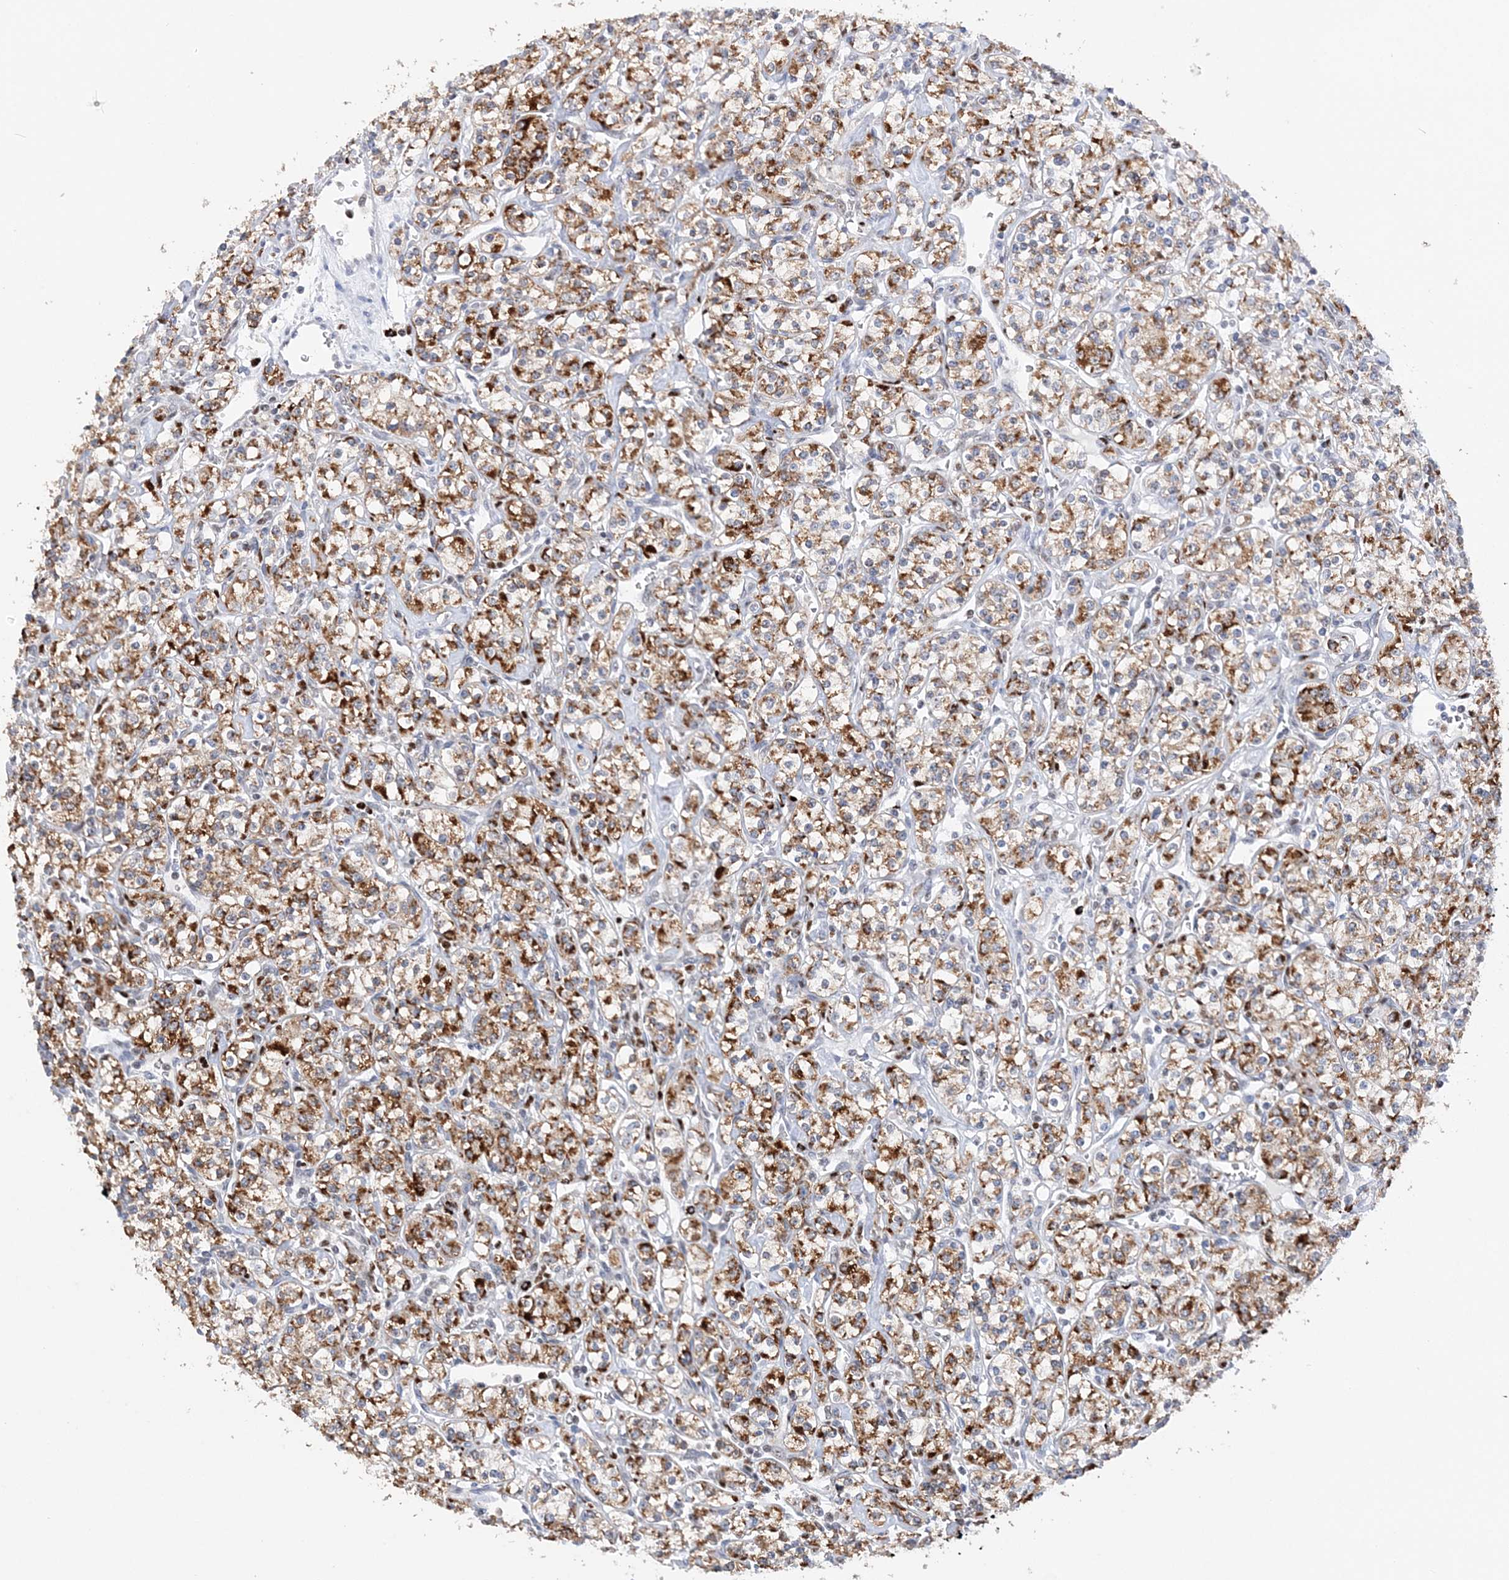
{"staining": {"intensity": "moderate", "quantity": ">75%", "location": "cytoplasmic/membranous"}, "tissue": "renal cancer", "cell_type": "Tumor cells", "image_type": "cancer", "snomed": [{"axis": "morphology", "description": "Adenocarcinoma, NOS"}, {"axis": "topography", "description": "Kidney"}], "caption": "Human renal cancer (adenocarcinoma) stained for a protein (brown) demonstrates moderate cytoplasmic/membranous positive staining in about >75% of tumor cells.", "gene": "NIT2", "patient": {"sex": "male", "age": 77}}